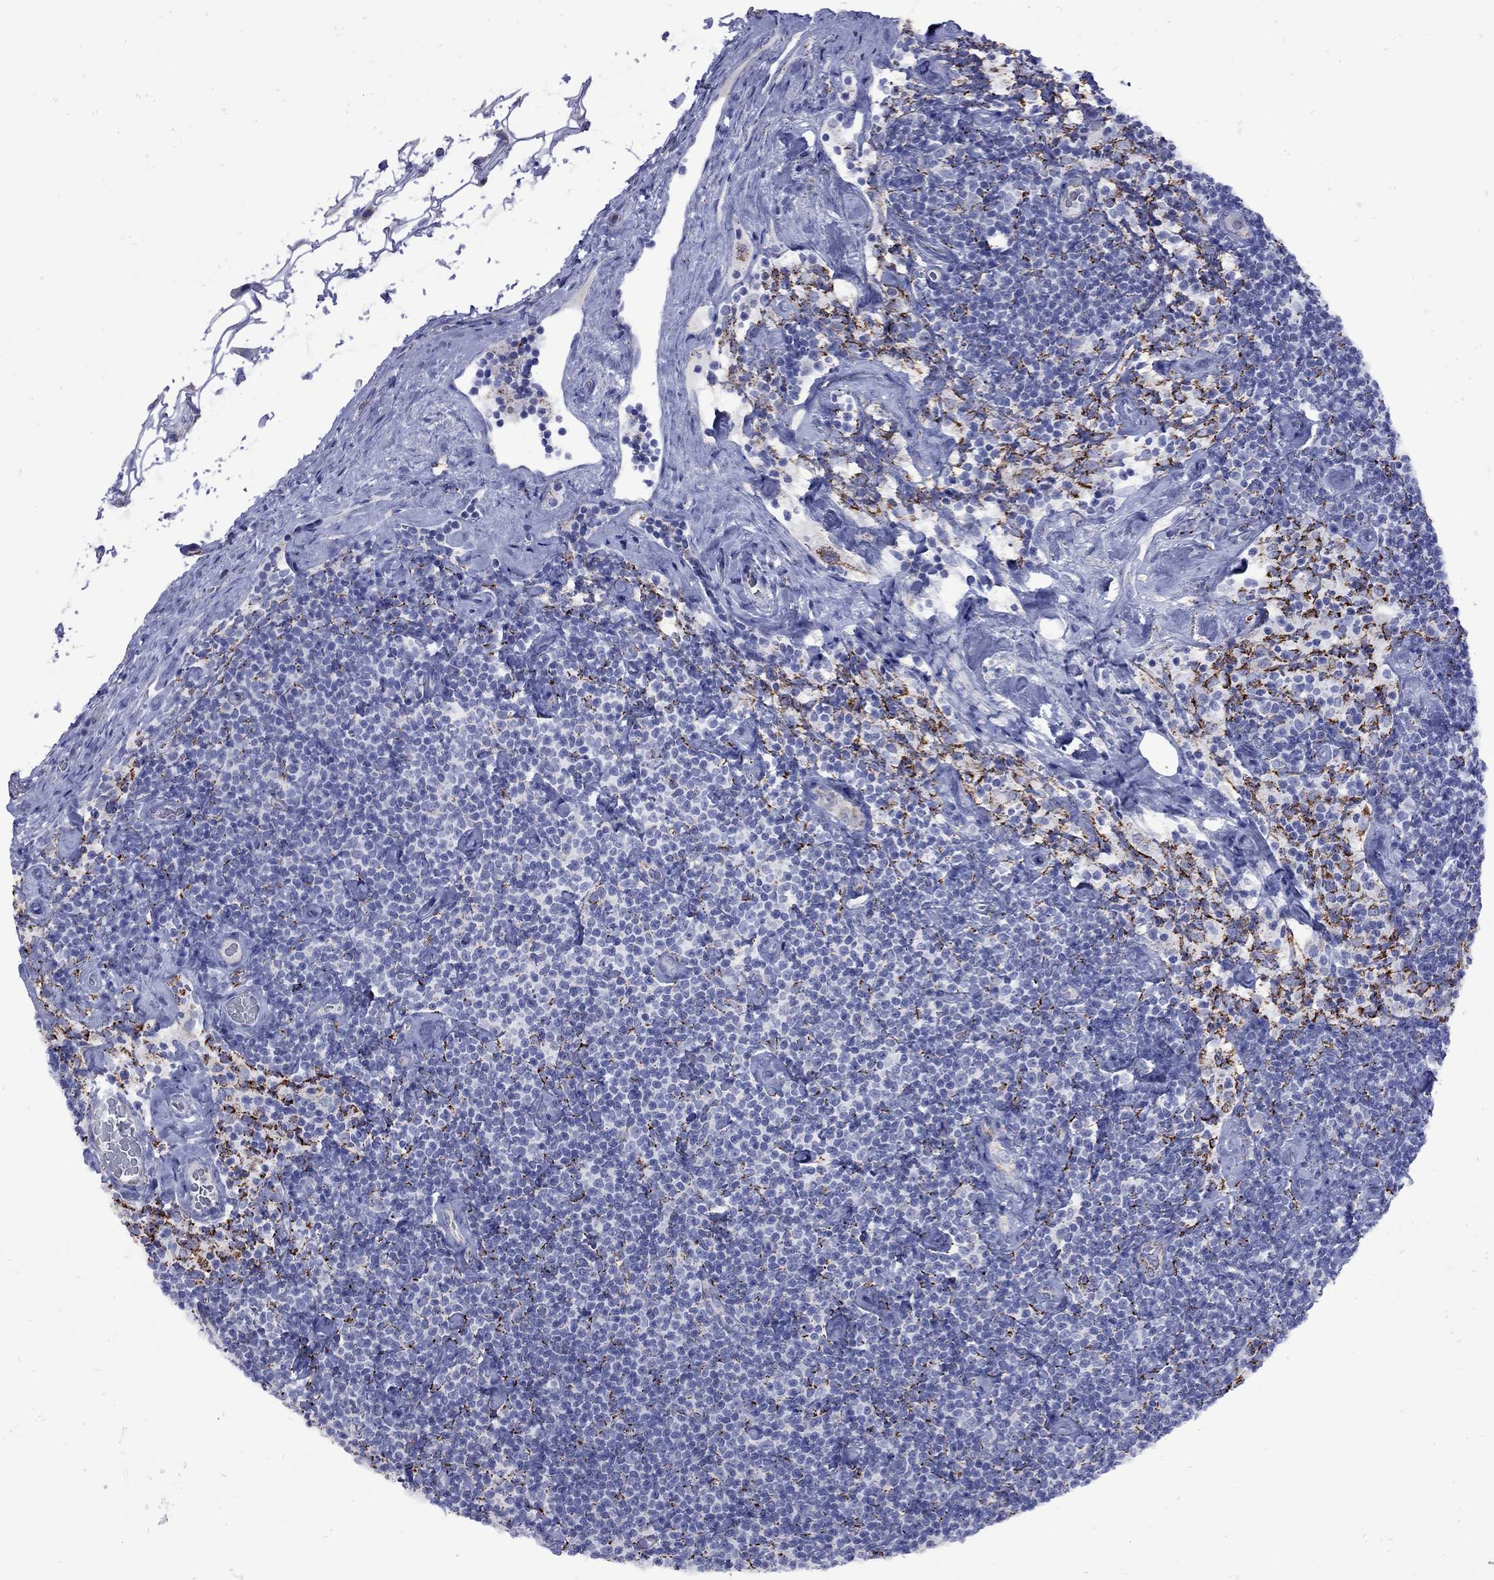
{"staining": {"intensity": "negative", "quantity": "none", "location": "none"}, "tissue": "lymphoma", "cell_type": "Tumor cells", "image_type": "cancer", "snomed": [{"axis": "morphology", "description": "Malignant lymphoma, non-Hodgkin's type, Low grade"}, {"axis": "topography", "description": "Lymph node"}], "caption": "DAB (3,3'-diaminobenzidine) immunohistochemical staining of low-grade malignant lymphoma, non-Hodgkin's type demonstrates no significant positivity in tumor cells.", "gene": "SESTD1", "patient": {"sex": "male", "age": 81}}